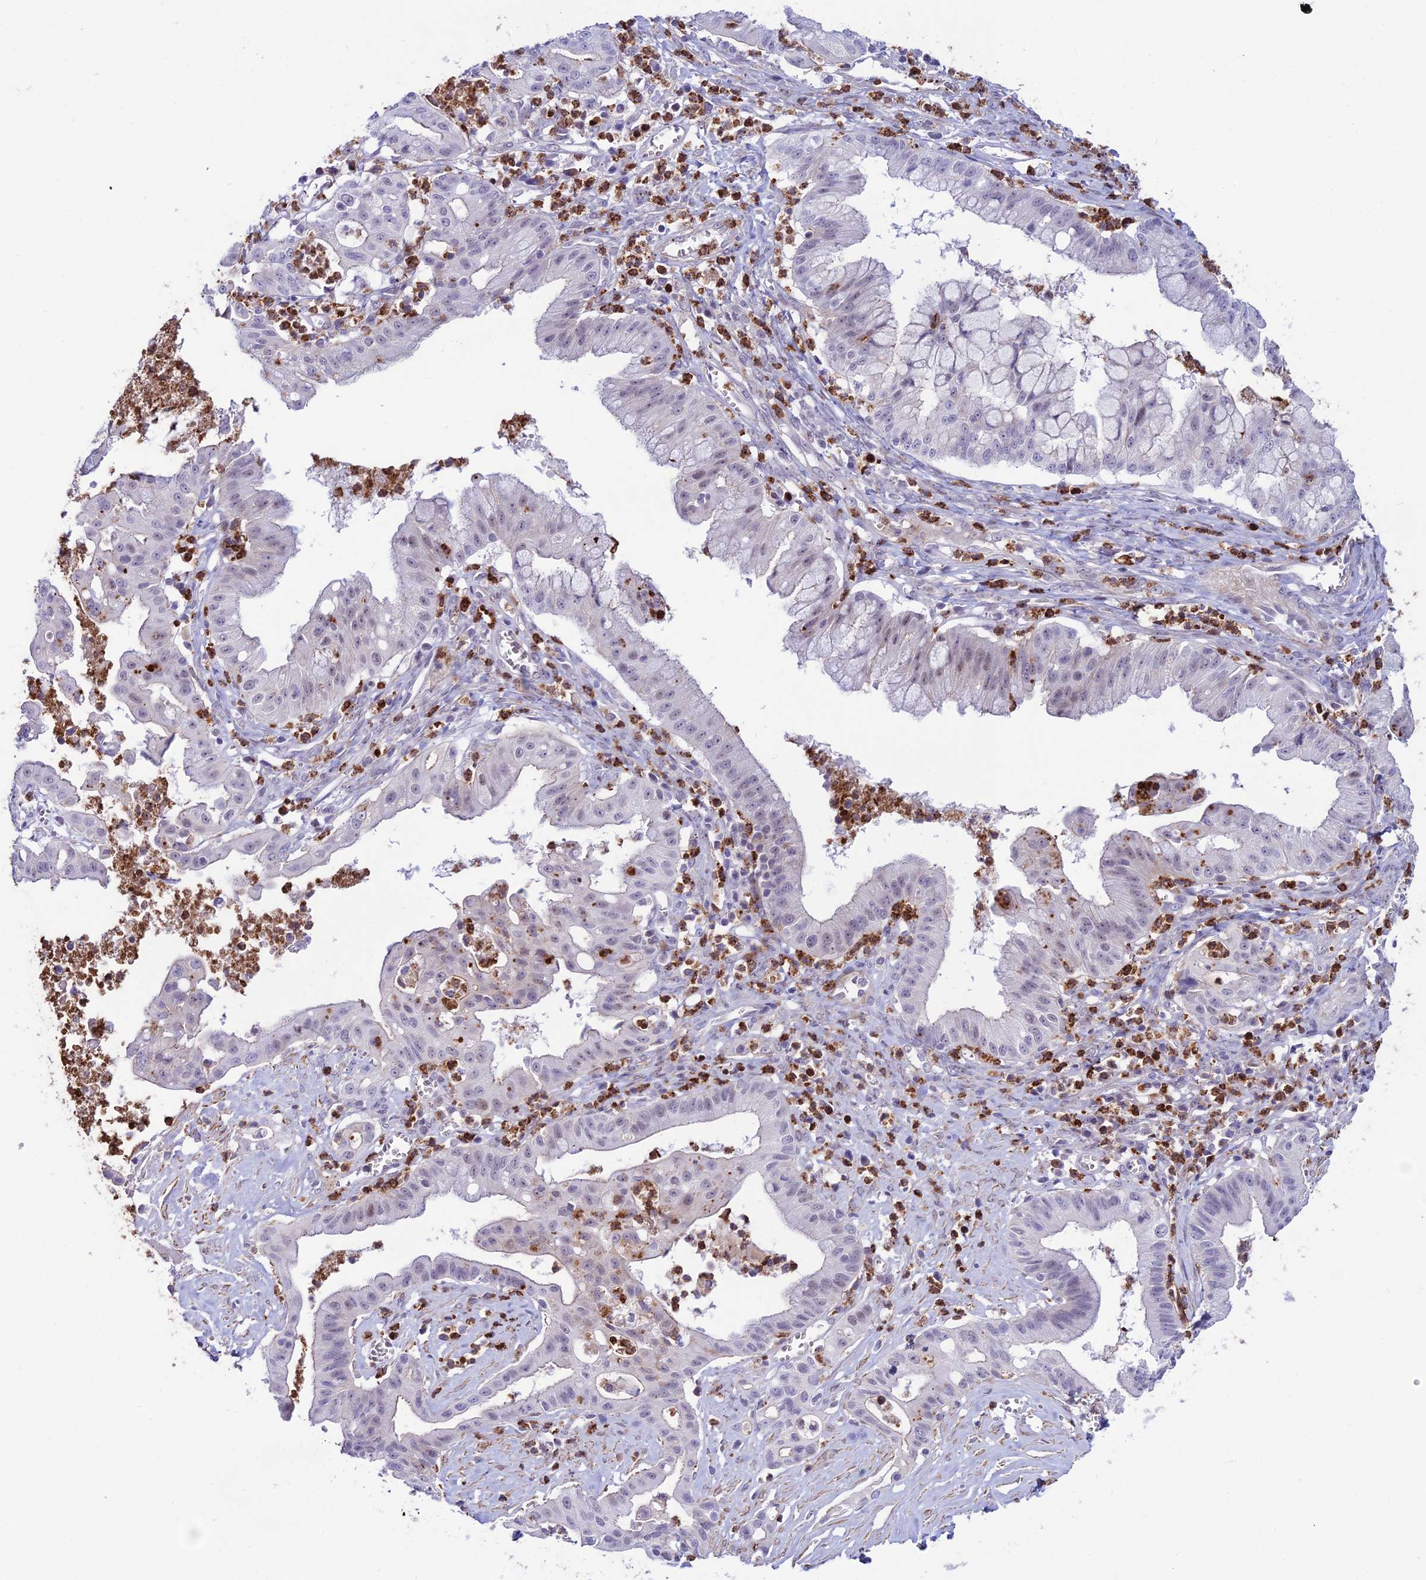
{"staining": {"intensity": "weak", "quantity": "<25%", "location": "nuclear"}, "tissue": "ovarian cancer", "cell_type": "Tumor cells", "image_type": "cancer", "snomed": [{"axis": "morphology", "description": "Cystadenocarcinoma, mucinous, NOS"}, {"axis": "topography", "description": "Ovary"}], "caption": "Photomicrograph shows no protein staining in tumor cells of ovarian mucinous cystadenocarcinoma tissue.", "gene": "COL6A6", "patient": {"sex": "female", "age": 70}}